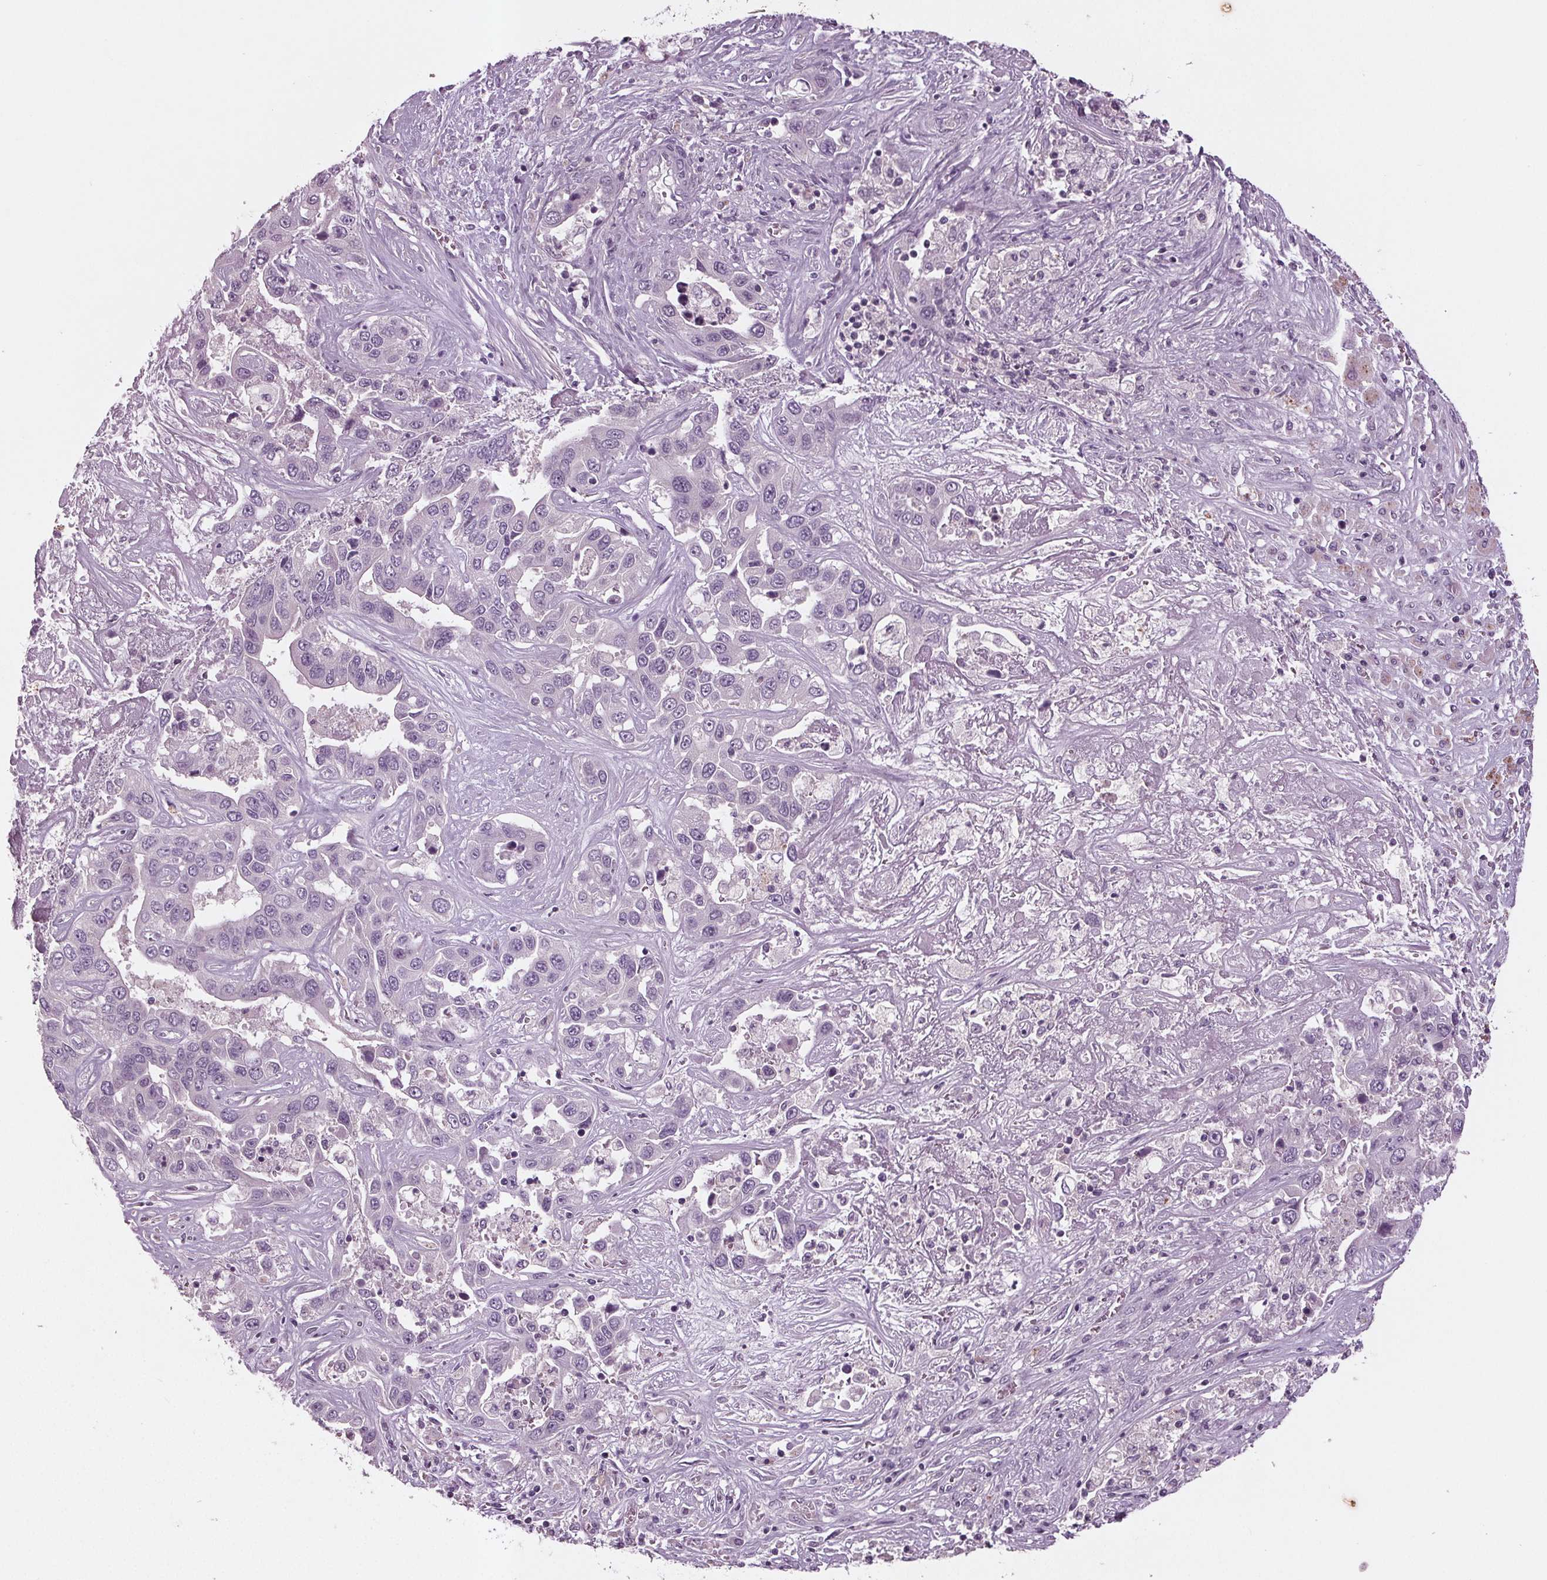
{"staining": {"intensity": "negative", "quantity": "none", "location": "none"}, "tissue": "liver cancer", "cell_type": "Tumor cells", "image_type": "cancer", "snomed": [{"axis": "morphology", "description": "Cholangiocarcinoma"}, {"axis": "topography", "description": "Liver"}], "caption": "IHC of cholangiocarcinoma (liver) displays no expression in tumor cells.", "gene": "BHLHE22", "patient": {"sex": "female", "age": 52}}